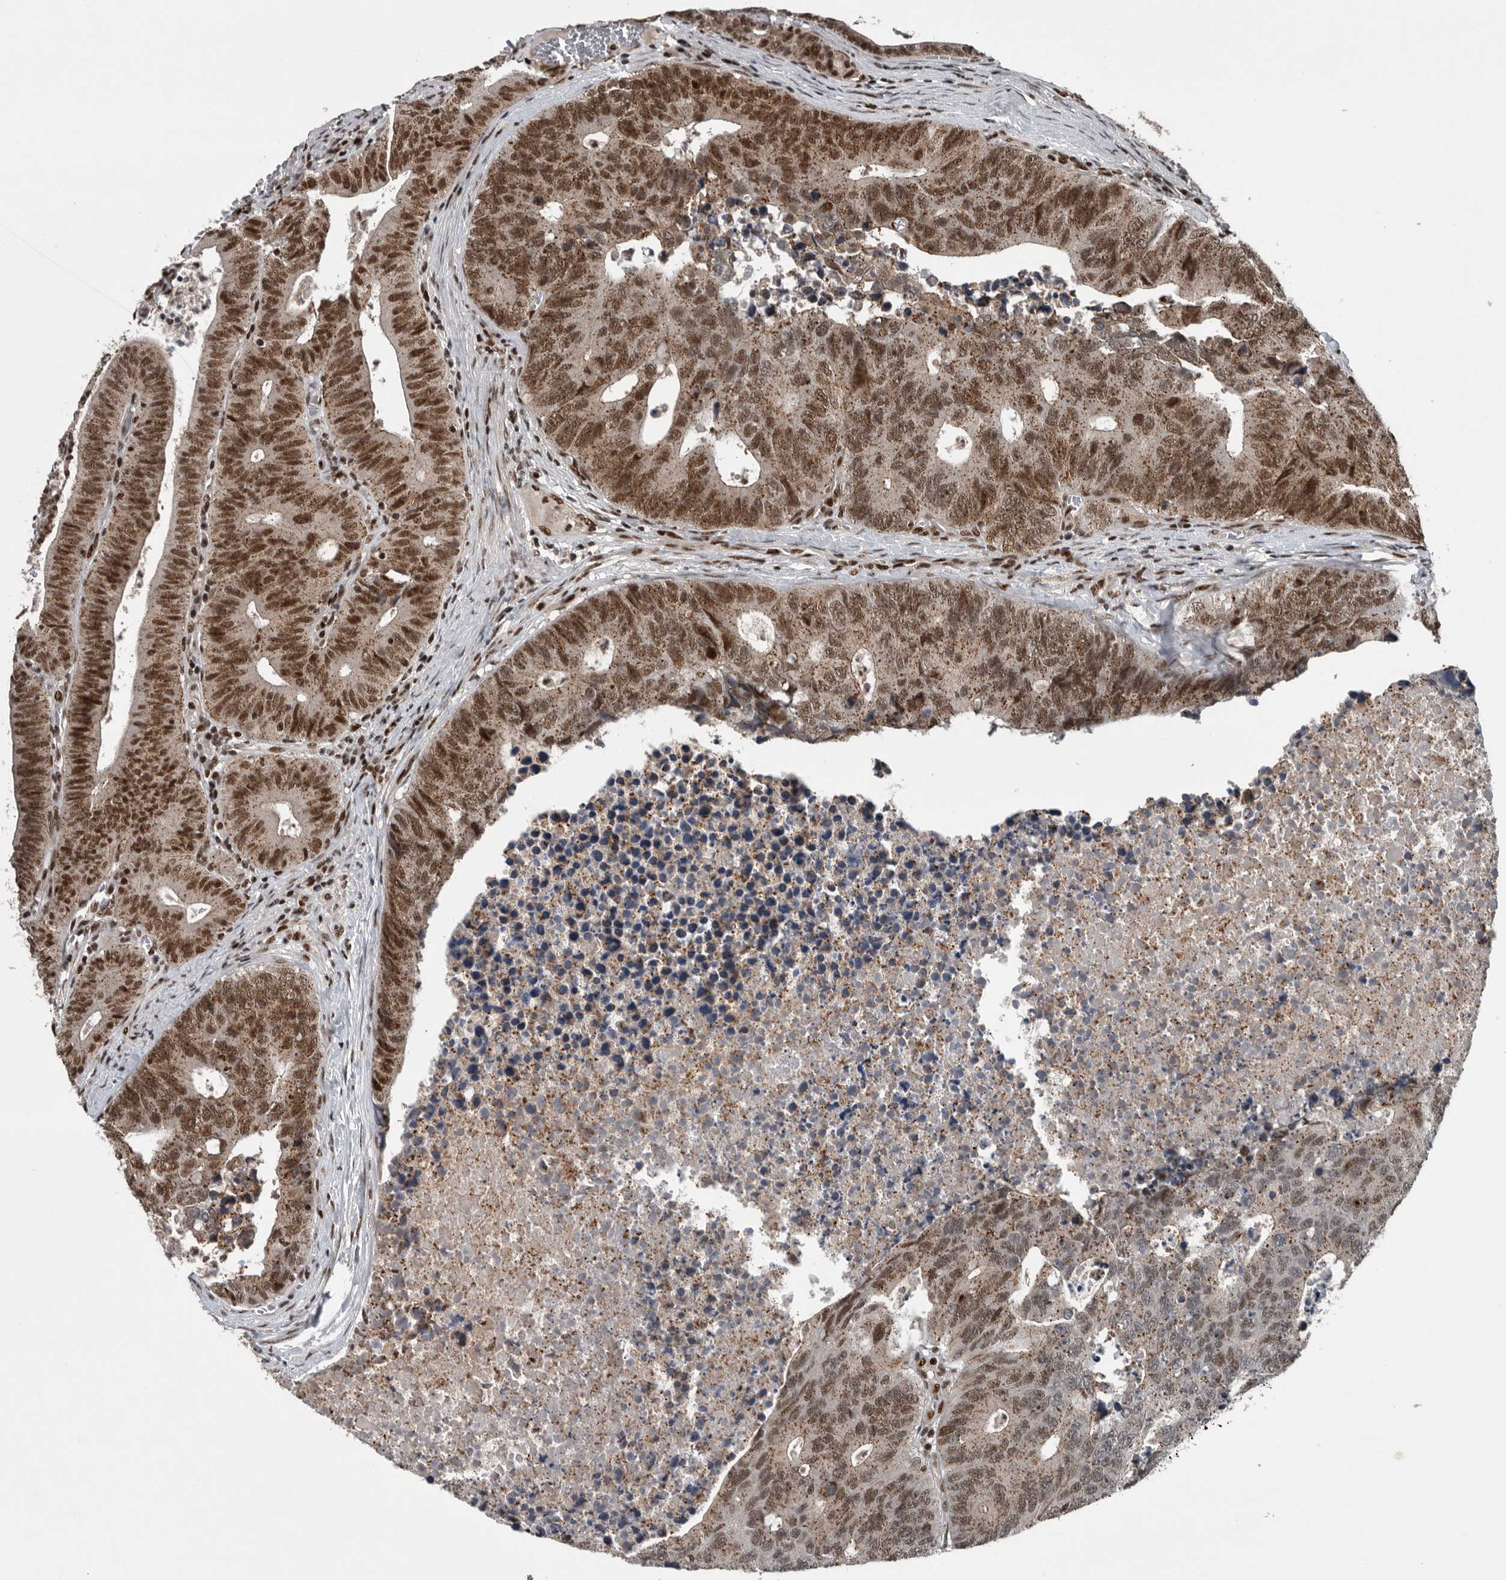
{"staining": {"intensity": "moderate", "quantity": ">75%", "location": "cytoplasmic/membranous,nuclear"}, "tissue": "colorectal cancer", "cell_type": "Tumor cells", "image_type": "cancer", "snomed": [{"axis": "morphology", "description": "Adenocarcinoma, NOS"}, {"axis": "topography", "description": "Colon"}], "caption": "There is medium levels of moderate cytoplasmic/membranous and nuclear staining in tumor cells of adenocarcinoma (colorectal), as demonstrated by immunohistochemical staining (brown color).", "gene": "SENP7", "patient": {"sex": "male", "age": 87}}